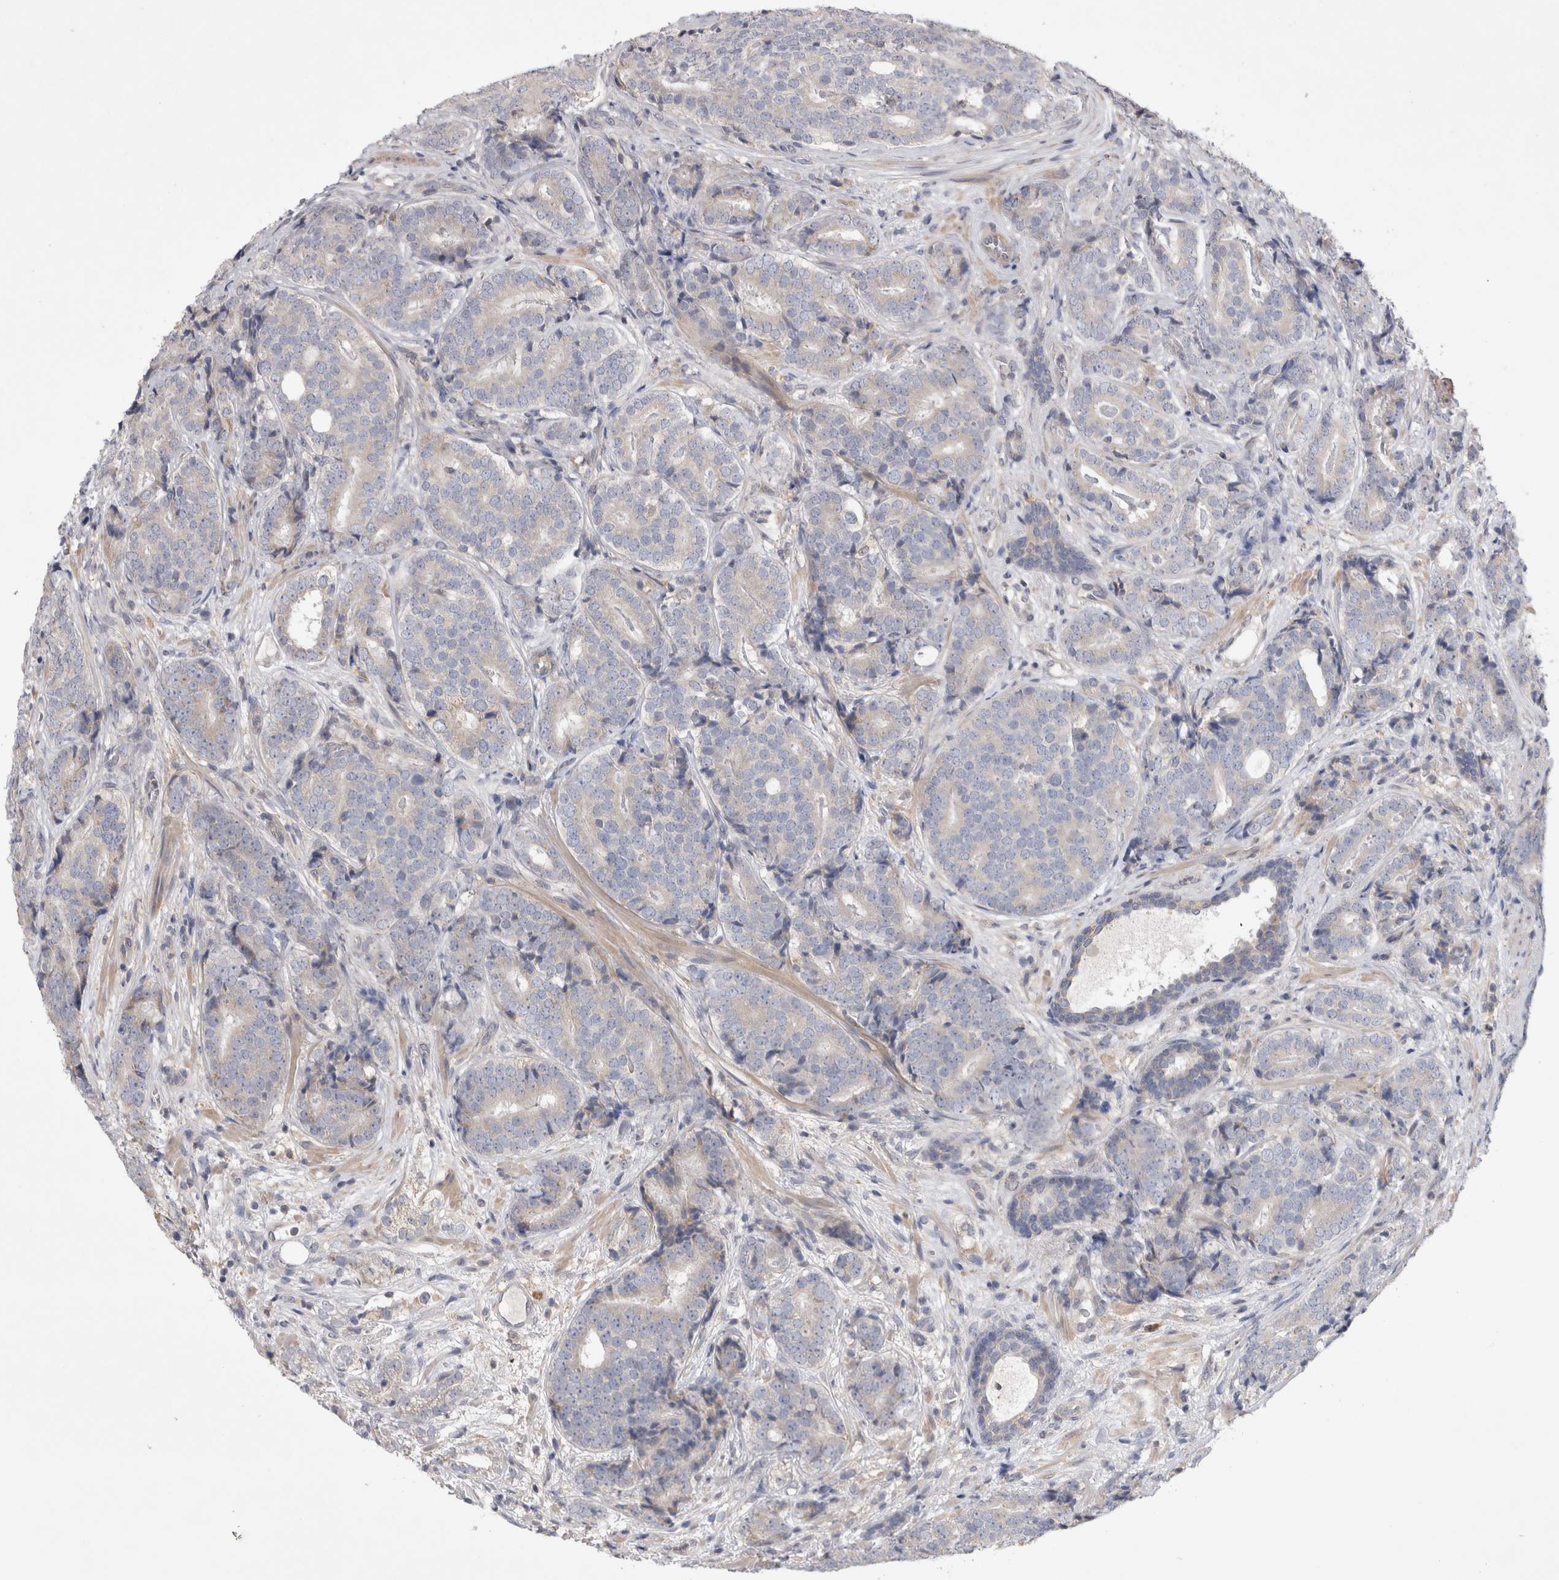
{"staining": {"intensity": "negative", "quantity": "none", "location": "none"}, "tissue": "prostate cancer", "cell_type": "Tumor cells", "image_type": "cancer", "snomed": [{"axis": "morphology", "description": "Adenocarcinoma, High grade"}, {"axis": "topography", "description": "Prostate"}], "caption": "The histopathology image displays no staining of tumor cells in prostate adenocarcinoma (high-grade).", "gene": "SRD5A3", "patient": {"sex": "male", "age": 56}}